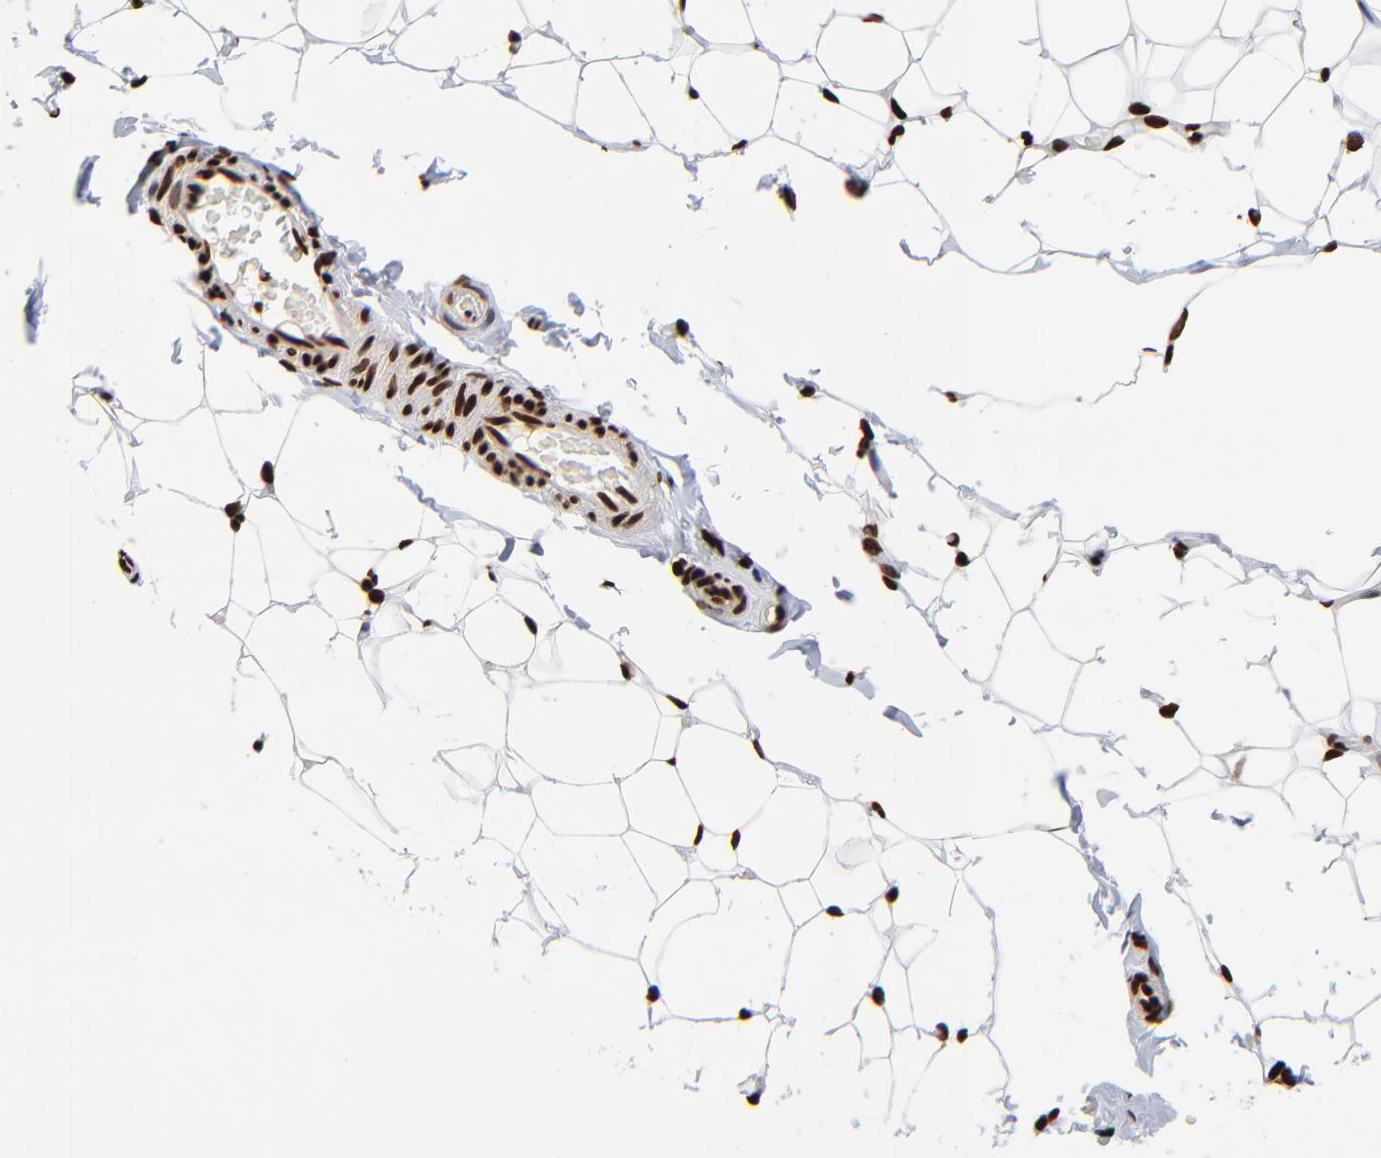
{"staining": {"intensity": "strong", "quantity": ">75%", "location": "nuclear"}, "tissue": "adipose tissue", "cell_type": "Adipocytes", "image_type": "normal", "snomed": [{"axis": "morphology", "description": "Normal tissue, NOS"}, {"axis": "topography", "description": "Soft tissue"}], "caption": "Unremarkable adipose tissue reveals strong nuclear expression in approximately >75% of adipocytes, visualized by immunohistochemistry.", "gene": "ZNF544", "patient": {"sex": "male", "age": 26}}